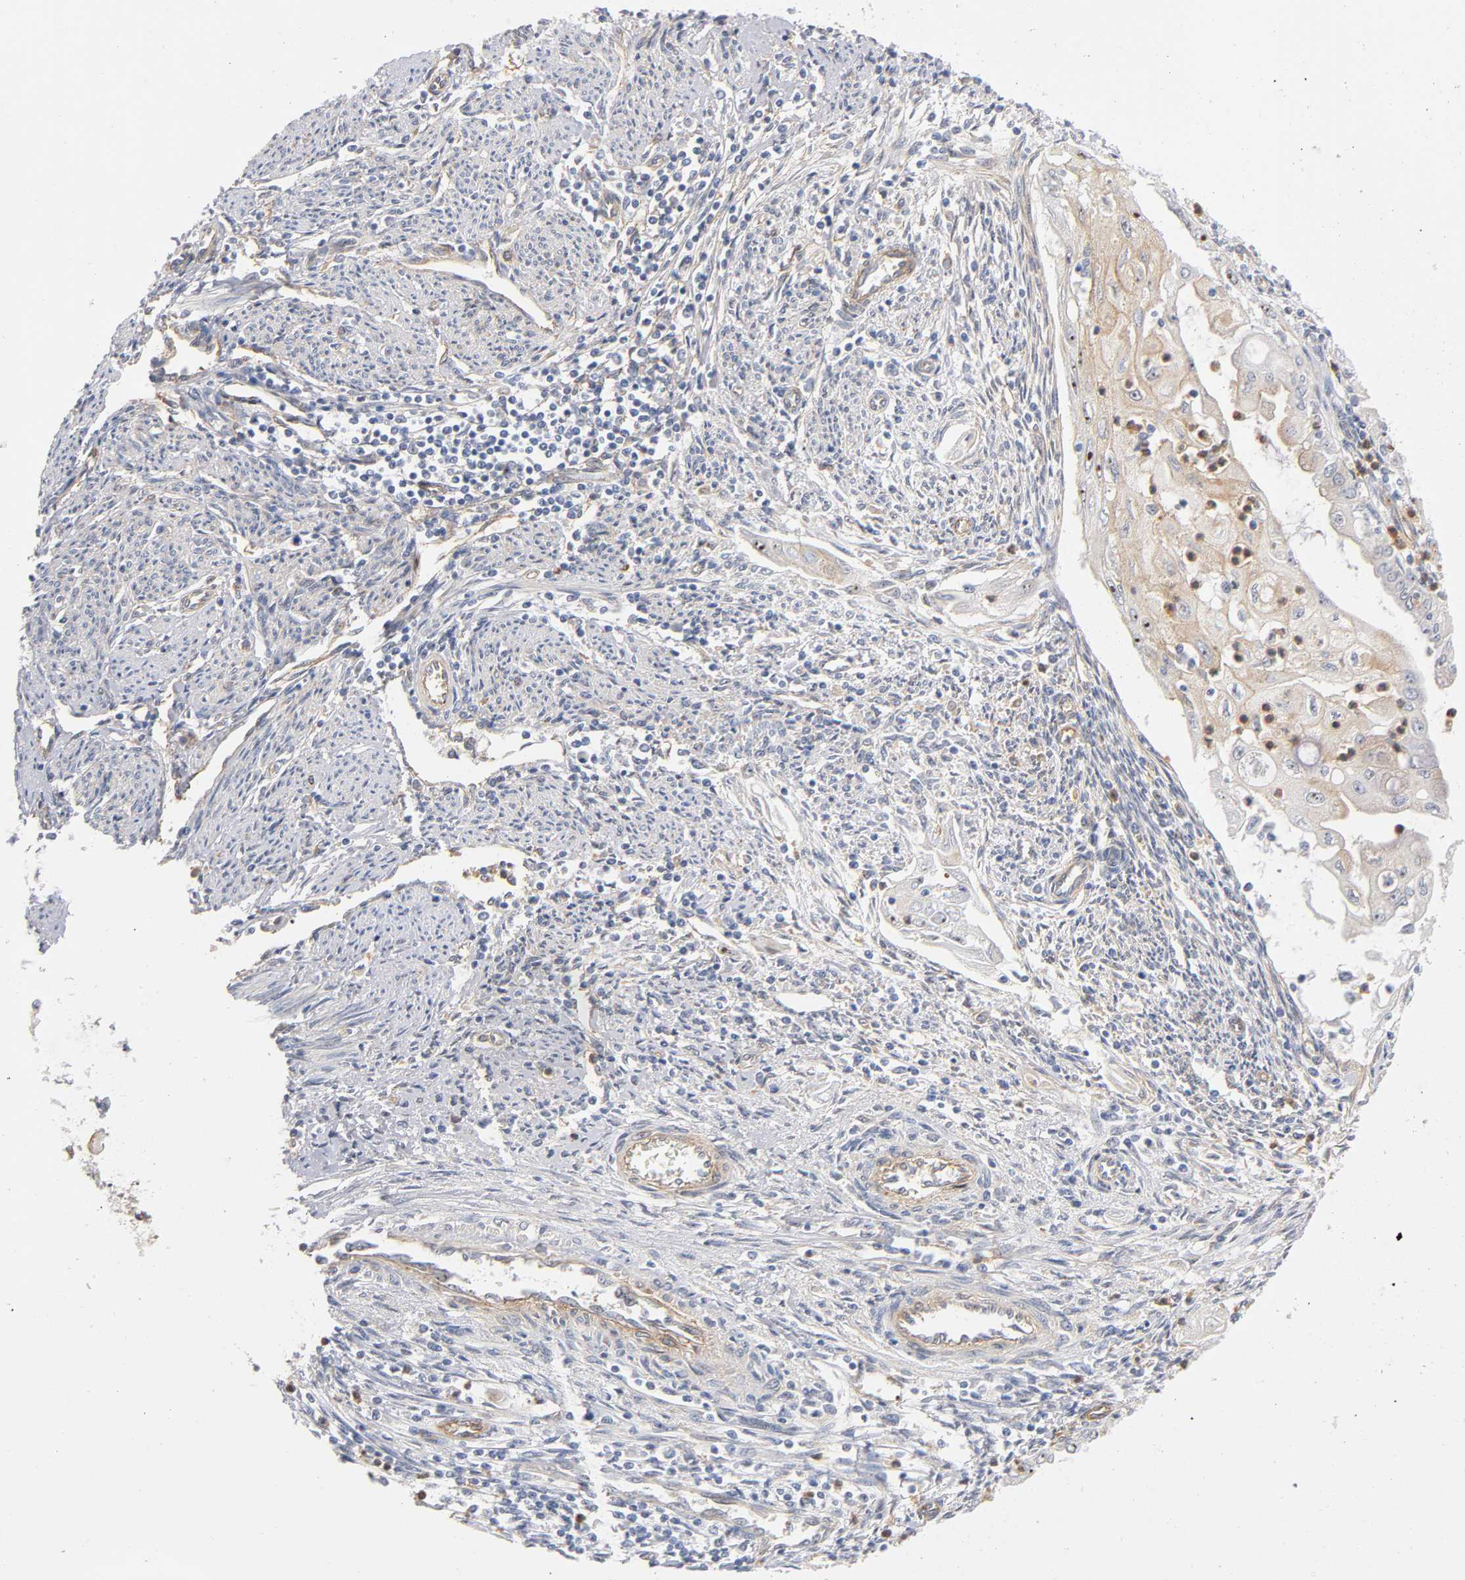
{"staining": {"intensity": "moderate", "quantity": ">75%", "location": "cytoplasmic/membranous"}, "tissue": "endometrial cancer", "cell_type": "Tumor cells", "image_type": "cancer", "snomed": [{"axis": "morphology", "description": "Adenocarcinoma, NOS"}, {"axis": "topography", "description": "Endometrium"}], "caption": "Approximately >75% of tumor cells in human adenocarcinoma (endometrial) display moderate cytoplasmic/membranous protein expression as visualized by brown immunohistochemical staining.", "gene": "PLD1", "patient": {"sex": "female", "age": 75}}